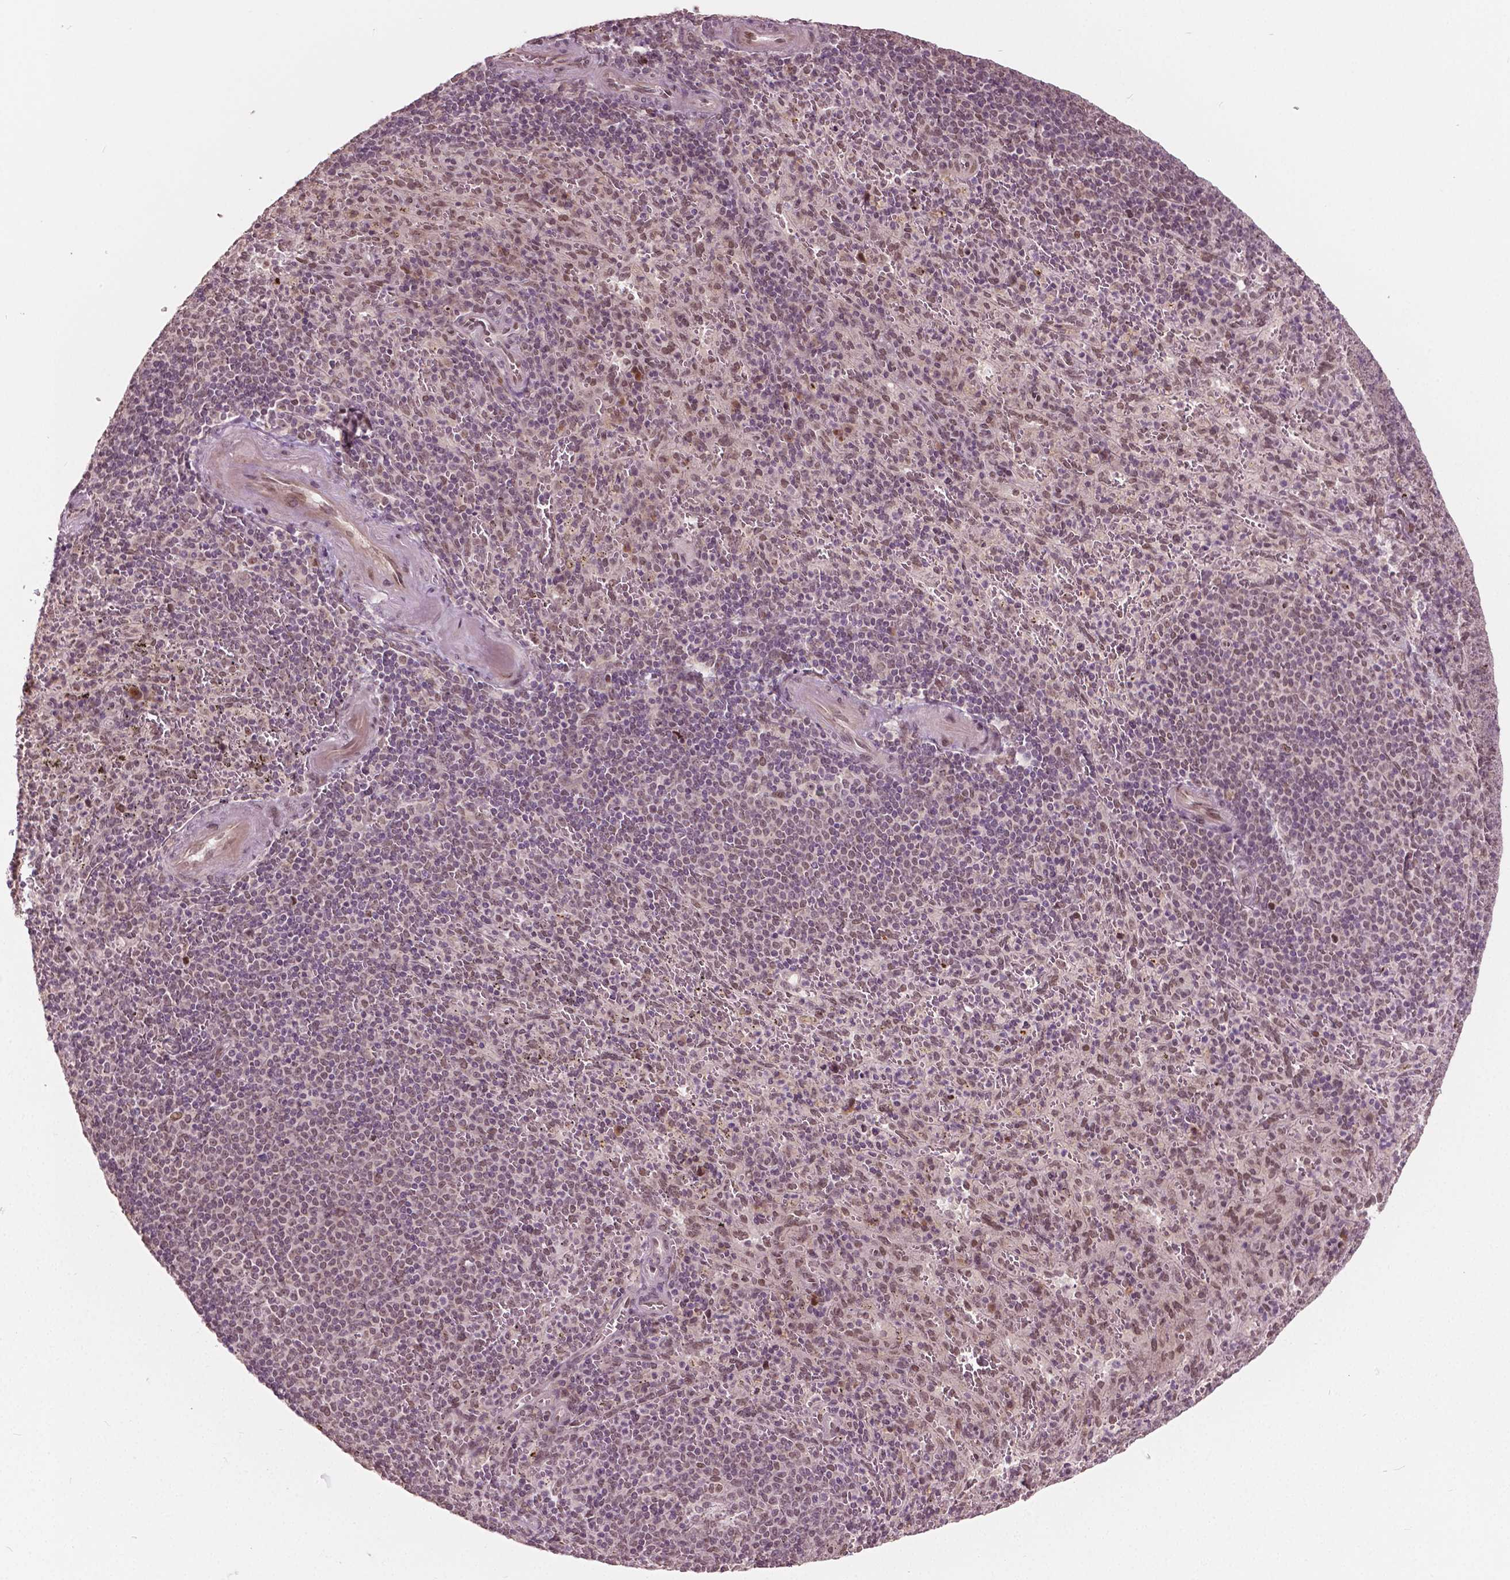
{"staining": {"intensity": "weak", "quantity": ">75%", "location": "nuclear"}, "tissue": "spleen", "cell_type": "Cells in red pulp", "image_type": "normal", "snomed": [{"axis": "morphology", "description": "Normal tissue, NOS"}, {"axis": "topography", "description": "Spleen"}], "caption": "High-magnification brightfield microscopy of benign spleen stained with DAB (3,3'-diaminobenzidine) (brown) and counterstained with hematoxylin (blue). cells in red pulp exhibit weak nuclear positivity is seen in approximately>75% of cells.", "gene": "HMBOX1", "patient": {"sex": "male", "age": 57}}